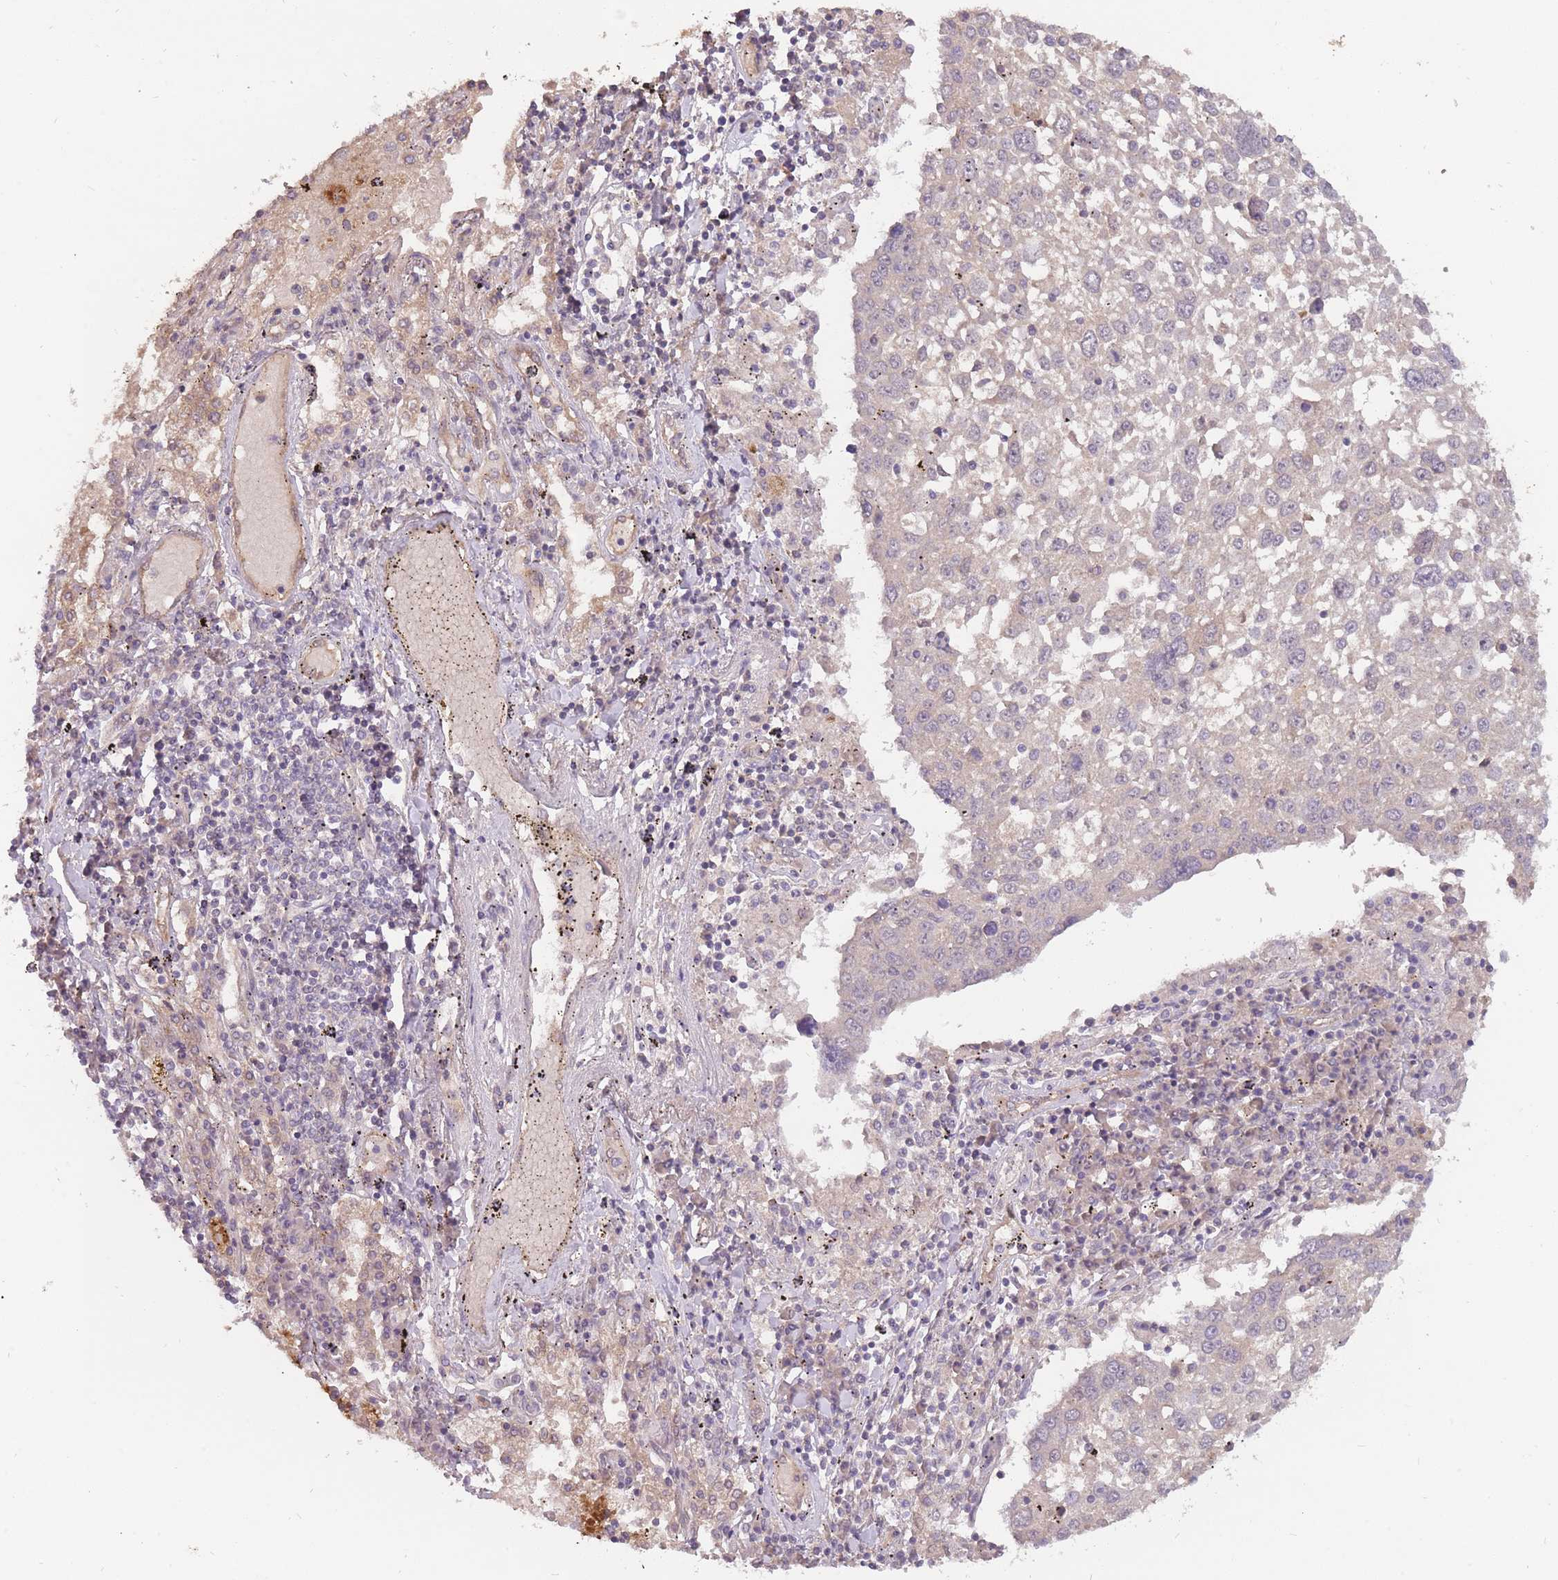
{"staining": {"intensity": "negative", "quantity": "none", "location": "none"}, "tissue": "lung cancer", "cell_type": "Tumor cells", "image_type": "cancer", "snomed": [{"axis": "morphology", "description": "Squamous cell carcinoma, NOS"}, {"axis": "topography", "description": "Lung"}], "caption": "Tumor cells are negative for protein expression in human lung squamous cell carcinoma.", "gene": "LRATD2", "patient": {"sex": "male", "age": 65}}